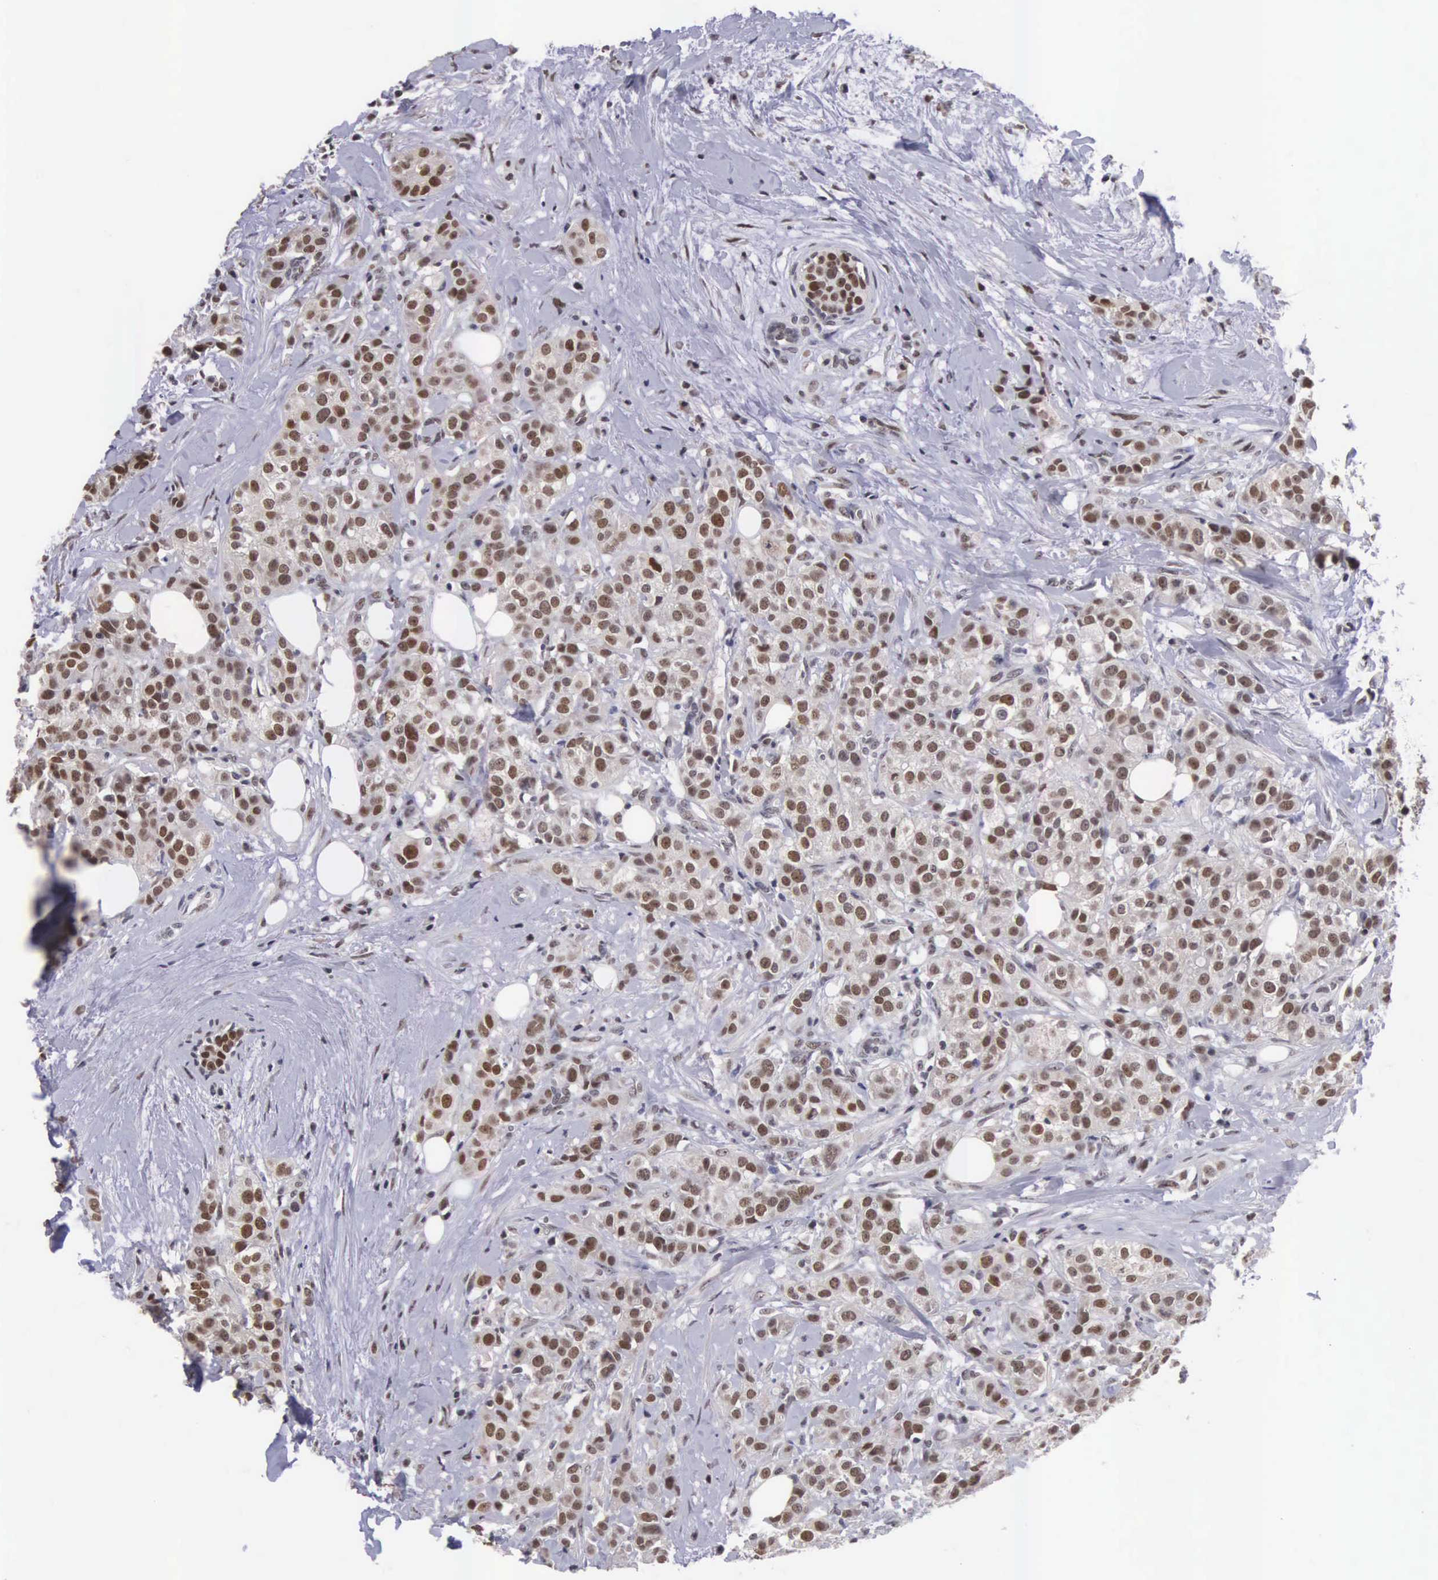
{"staining": {"intensity": "moderate", "quantity": ">75%", "location": "nuclear"}, "tissue": "breast cancer", "cell_type": "Tumor cells", "image_type": "cancer", "snomed": [{"axis": "morphology", "description": "Duct carcinoma"}, {"axis": "topography", "description": "Breast"}], "caption": "IHC (DAB) staining of human breast cancer (intraductal carcinoma) displays moderate nuclear protein positivity in about >75% of tumor cells.", "gene": "ZNF275", "patient": {"sex": "female", "age": 55}}